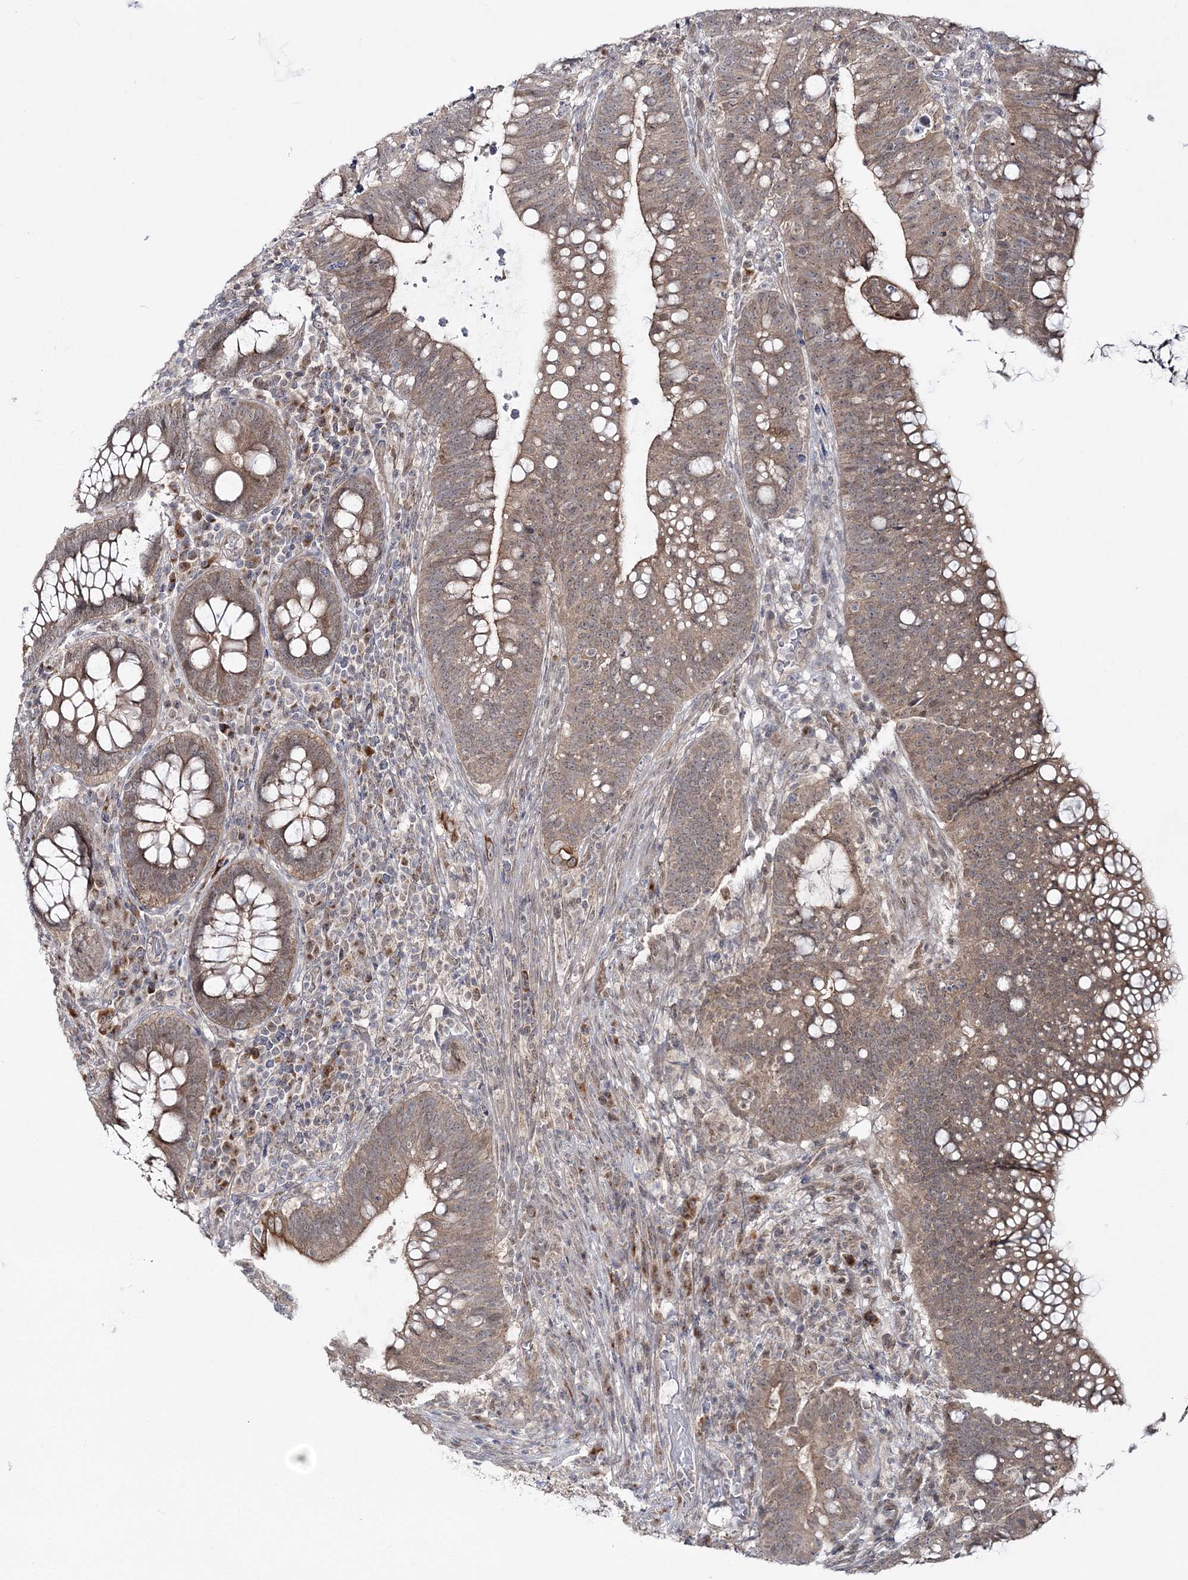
{"staining": {"intensity": "weak", "quantity": ">75%", "location": "cytoplasmic/membranous"}, "tissue": "colorectal cancer", "cell_type": "Tumor cells", "image_type": "cancer", "snomed": [{"axis": "morphology", "description": "Adenocarcinoma, NOS"}, {"axis": "topography", "description": "Colon"}], "caption": "The immunohistochemical stain labels weak cytoplasmic/membranous positivity in tumor cells of colorectal adenocarcinoma tissue.", "gene": "ZFAND6", "patient": {"sex": "female", "age": 66}}